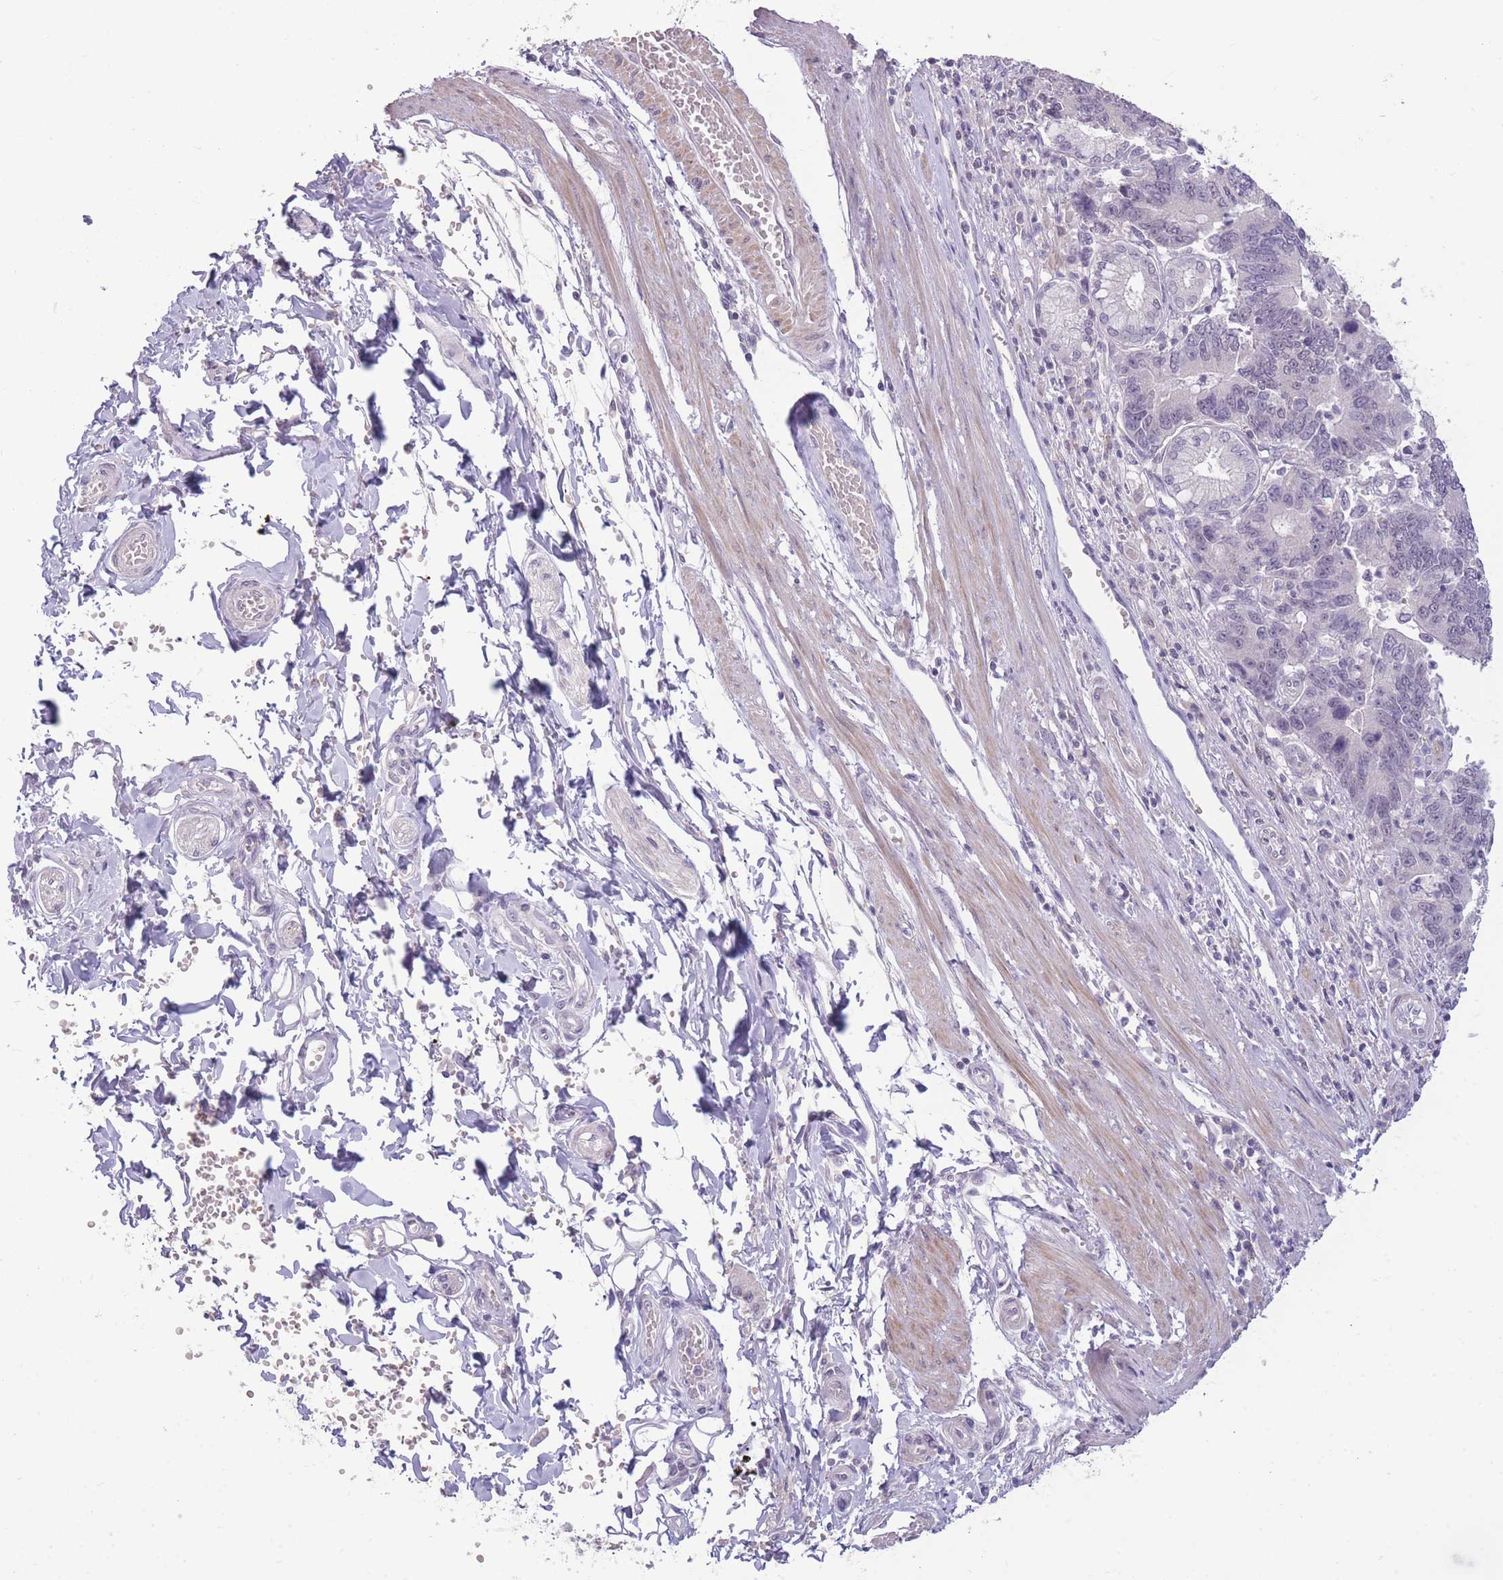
{"staining": {"intensity": "negative", "quantity": "none", "location": "none"}, "tissue": "stomach cancer", "cell_type": "Tumor cells", "image_type": "cancer", "snomed": [{"axis": "morphology", "description": "Adenocarcinoma, NOS"}, {"axis": "topography", "description": "Stomach"}], "caption": "This micrograph is of adenocarcinoma (stomach) stained with immunohistochemistry to label a protein in brown with the nuclei are counter-stained blue. There is no staining in tumor cells.", "gene": "ZBTB24", "patient": {"sex": "male", "age": 59}}